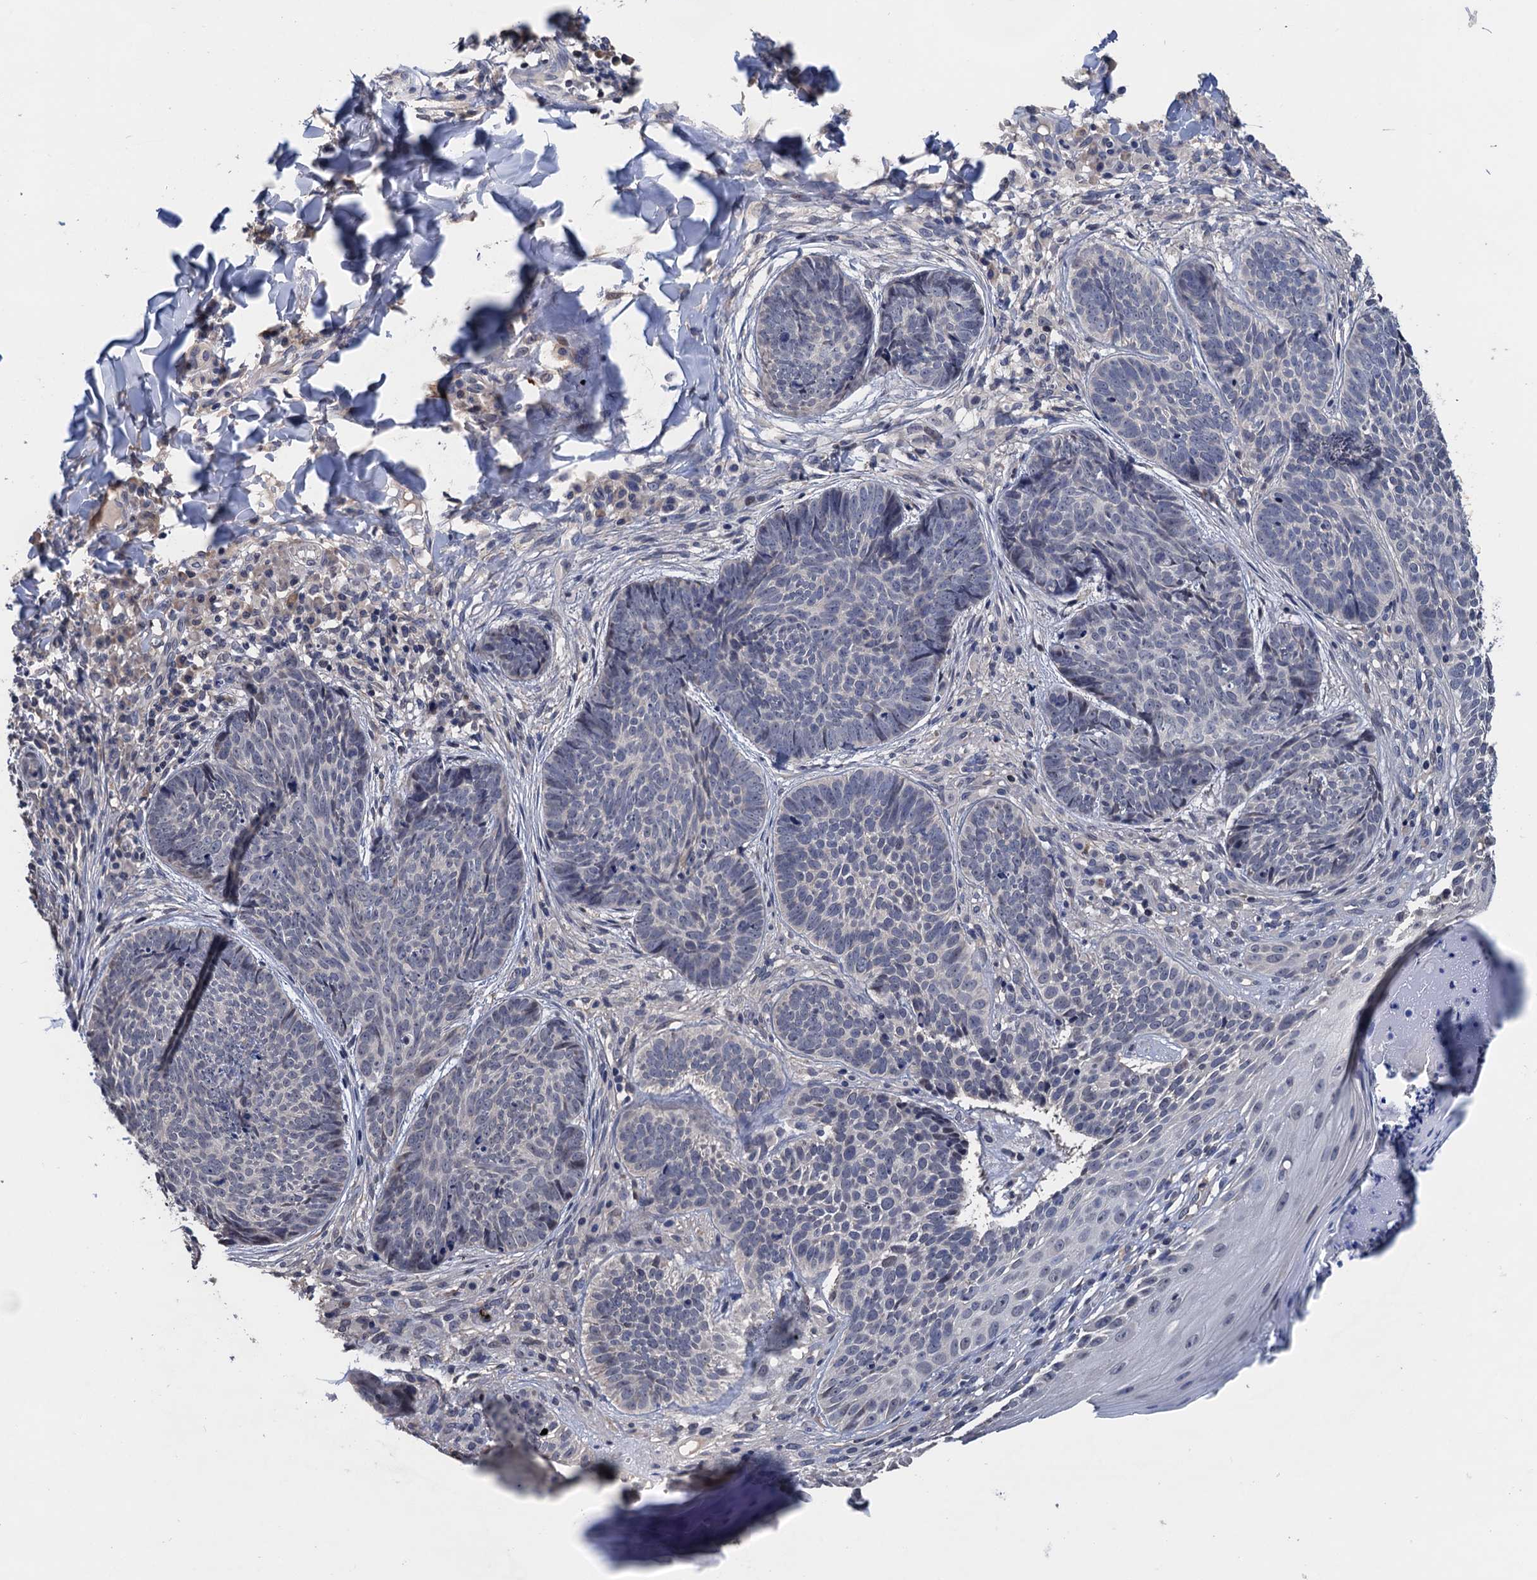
{"staining": {"intensity": "negative", "quantity": "none", "location": "none"}, "tissue": "skin cancer", "cell_type": "Tumor cells", "image_type": "cancer", "snomed": [{"axis": "morphology", "description": "Basal cell carcinoma"}, {"axis": "topography", "description": "Skin"}], "caption": "A high-resolution image shows immunohistochemistry (IHC) staining of skin basal cell carcinoma, which demonstrates no significant expression in tumor cells. The staining was performed using DAB to visualize the protein expression in brown, while the nuclei were stained in blue with hematoxylin (Magnification: 20x).", "gene": "ART5", "patient": {"sex": "female", "age": 61}}